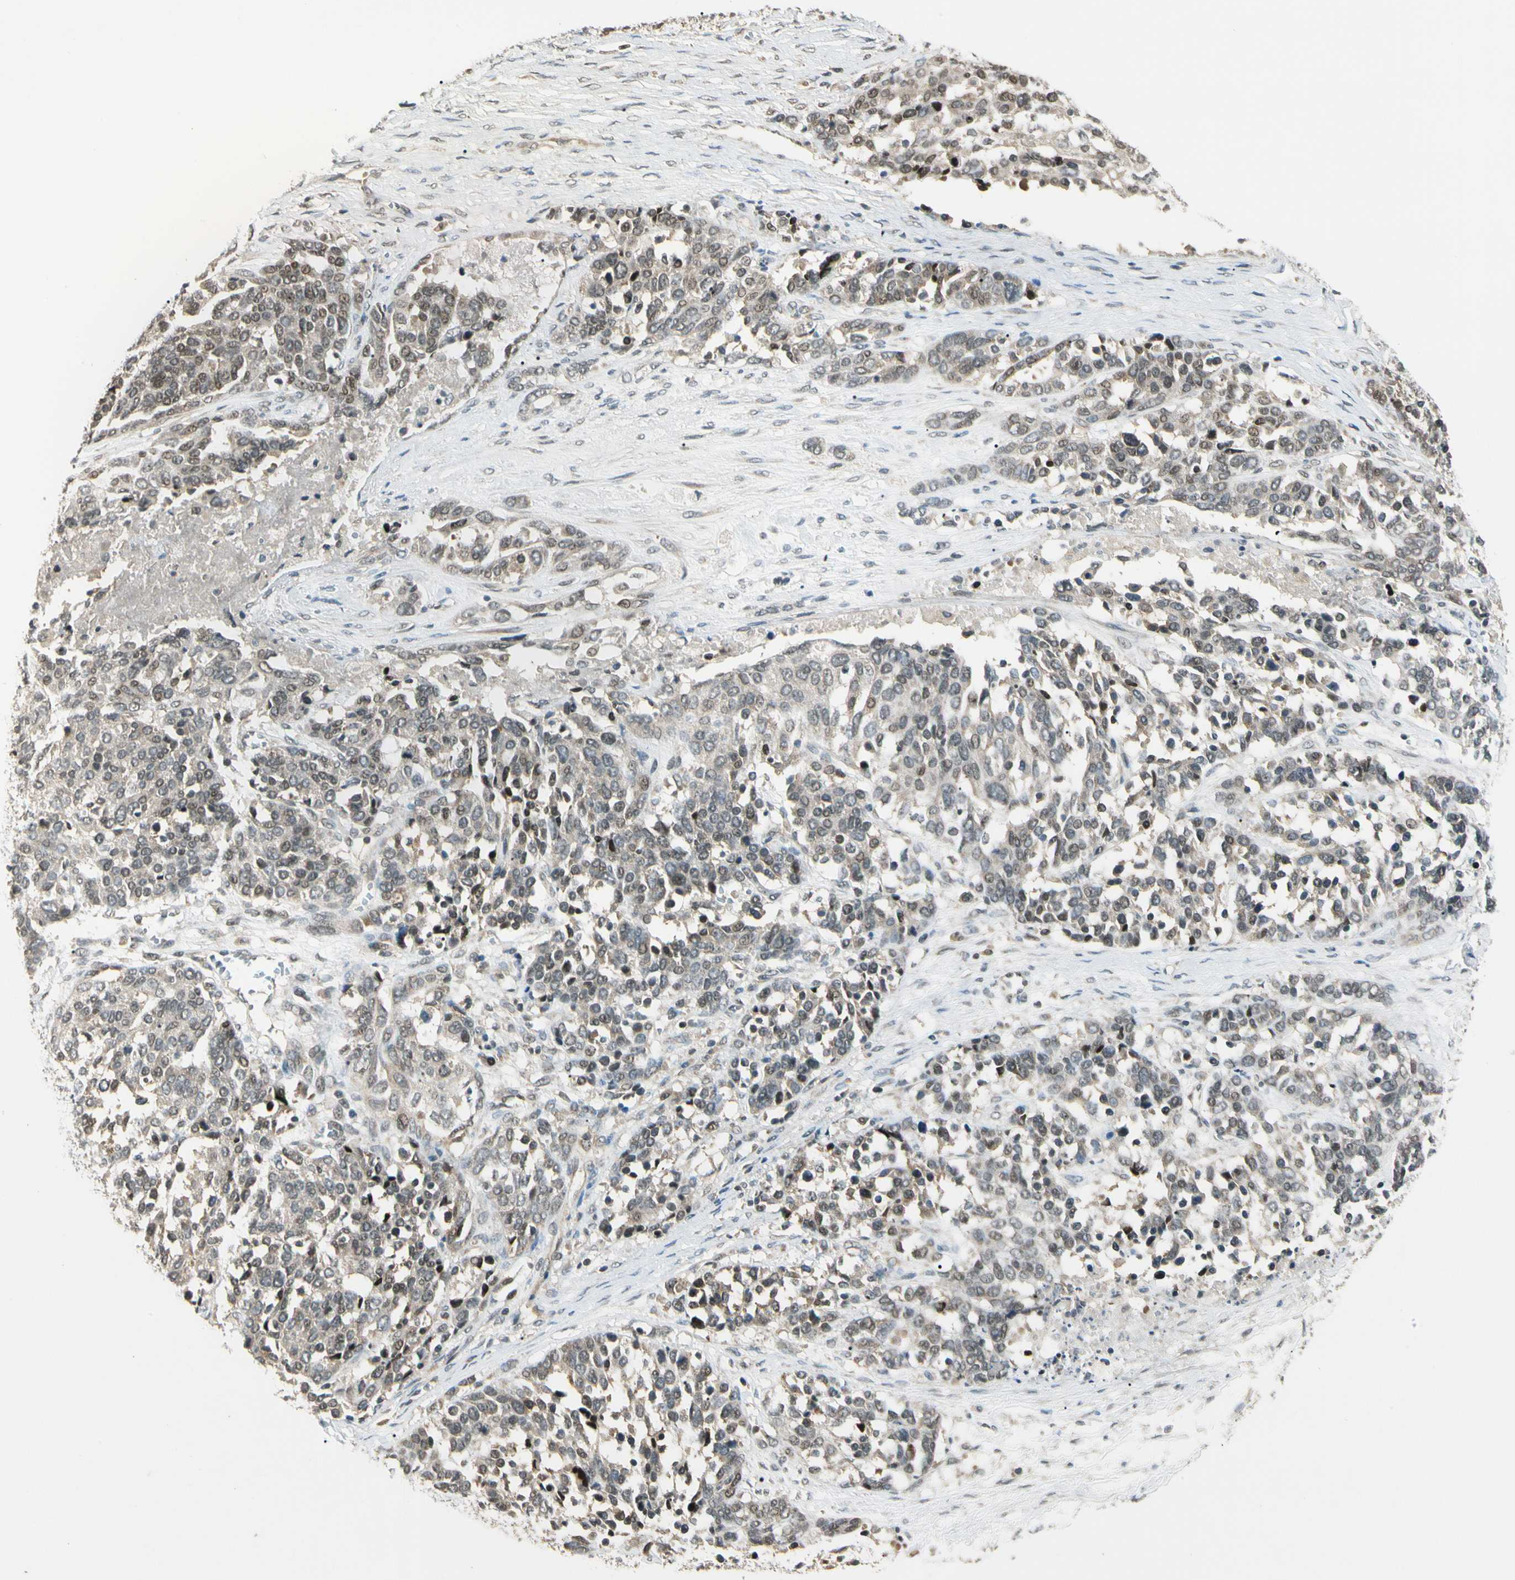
{"staining": {"intensity": "weak", "quantity": ">75%", "location": "cytoplasmic/membranous,nuclear"}, "tissue": "ovarian cancer", "cell_type": "Tumor cells", "image_type": "cancer", "snomed": [{"axis": "morphology", "description": "Cystadenocarcinoma, serous, NOS"}, {"axis": "topography", "description": "Ovary"}], "caption": "The image shows a brown stain indicating the presence of a protein in the cytoplasmic/membranous and nuclear of tumor cells in ovarian cancer (serous cystadenocarcinoma).", "gene": "ZSCAN12", "patient": {"sex": "female", "age": 44}}